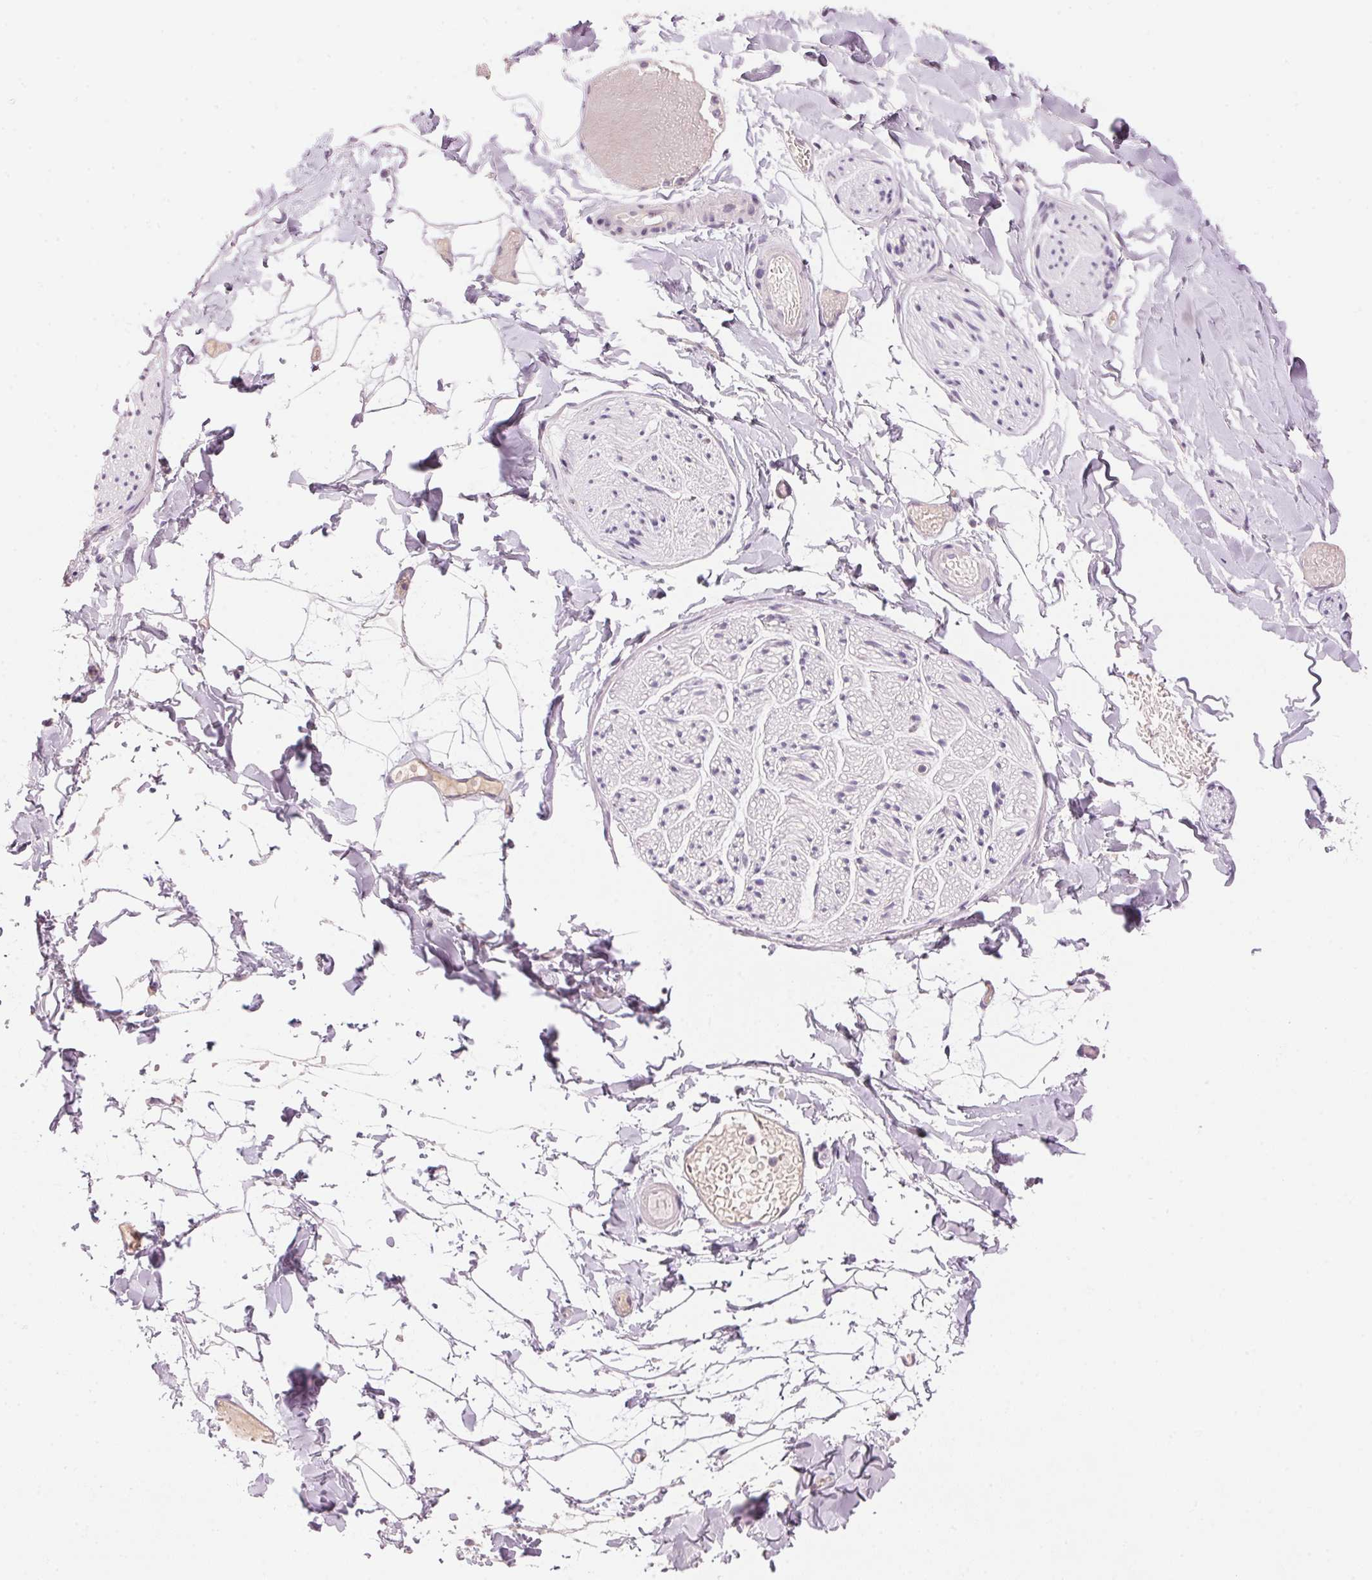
{"staining": {"intensity": "negative", "quantity": "none", "location": "none"}, "tissue": "adipose tissue", "cell_type": "Adipocytes", "image_type": "normal", "snomed": [{"axis": "morphology", "description": "Normal tissue, NOS"}, {"axis": "topography", "description": "Gallbladder"}, {"axis": "topography", "description": "Peripheral nerve tissue"}], "caption": "DAB immunohistochemical staining of benign adipose tissue exhibits no significant expression in adipocytes.", "gene": "CYP11B1", "patient": {"sex": "female", "age": 45}}